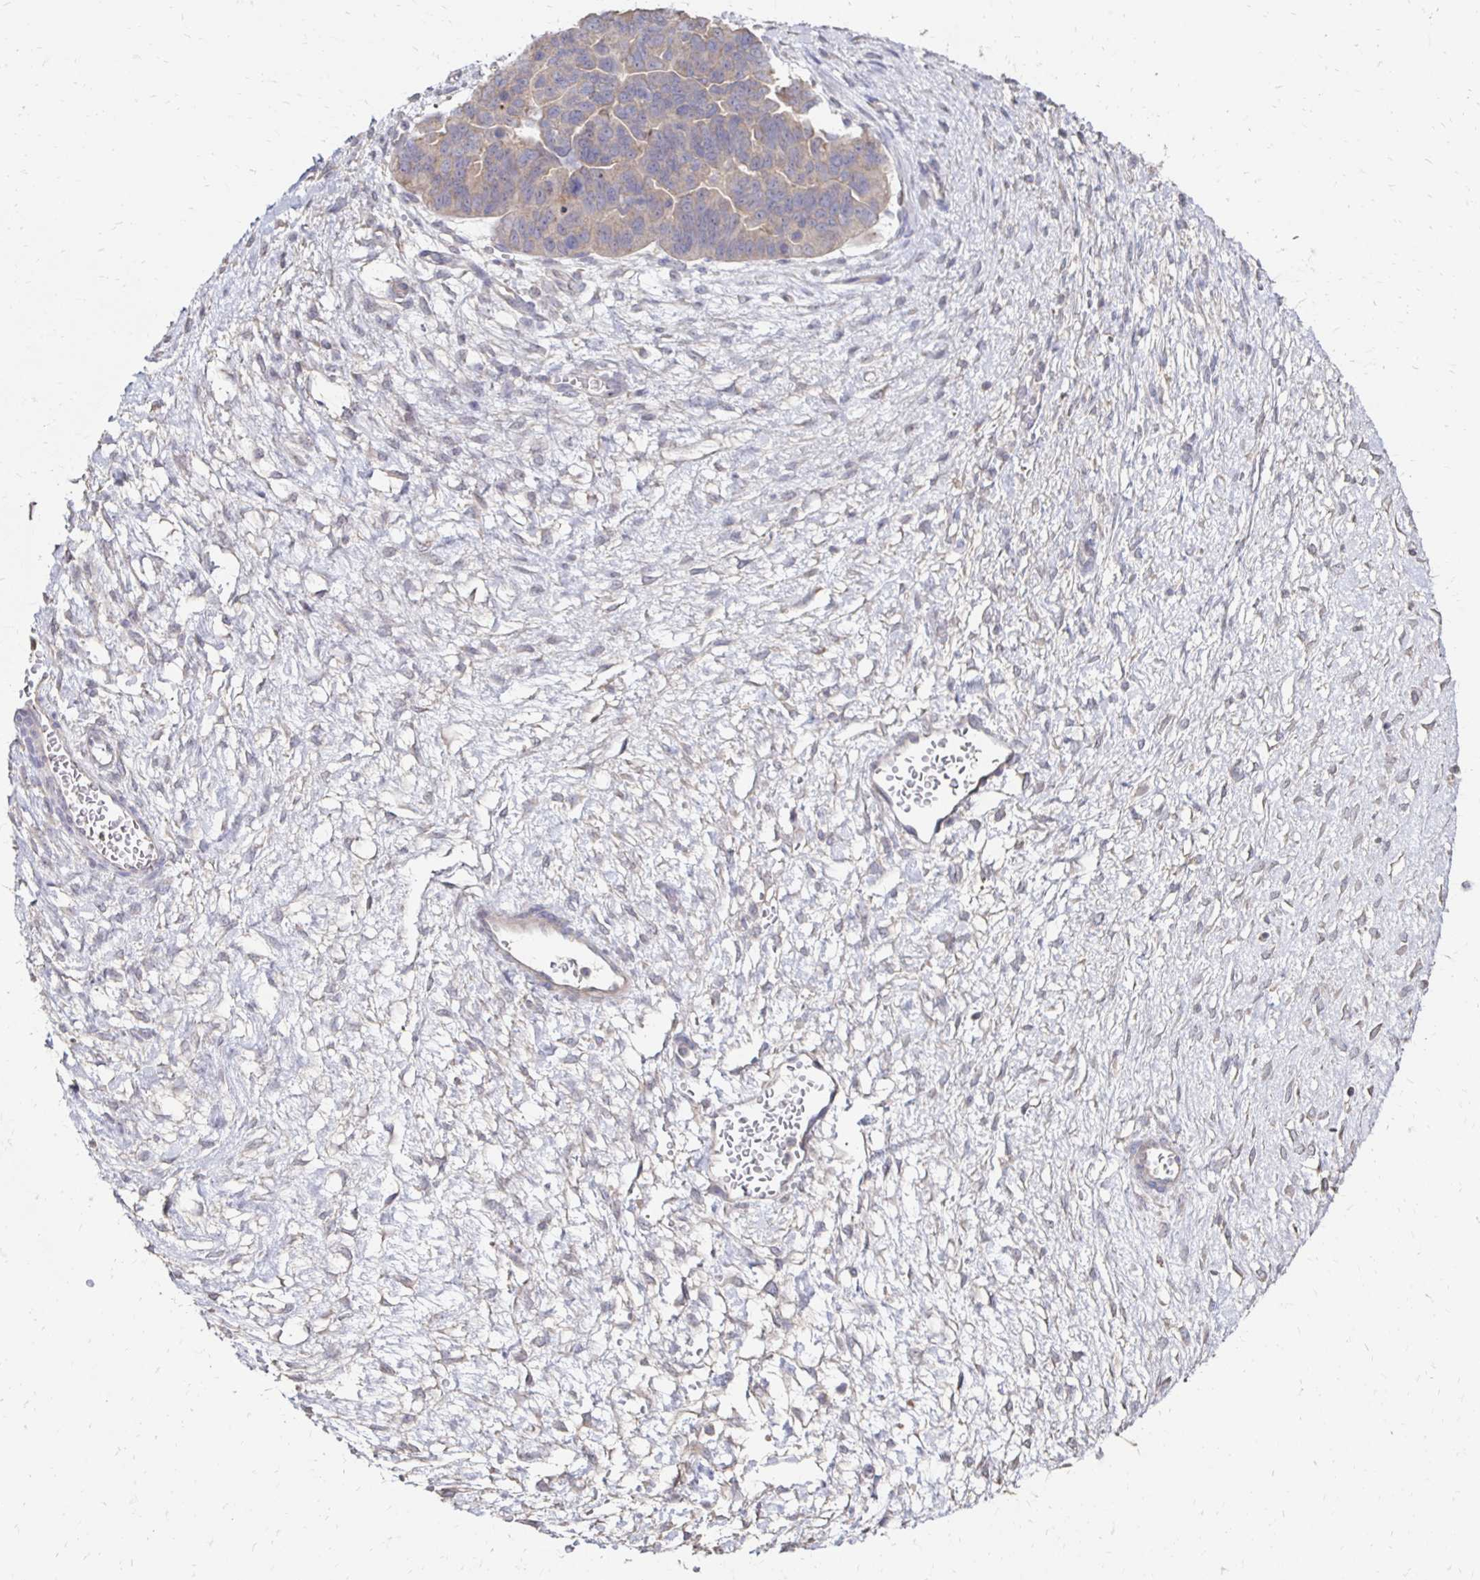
{"staining": {"intensity": "weak", "quantity": "25%-75%", "location": "cytoplasmic/membranous"}, "tissue": "ovarian cancer", "cell_type": "Tumor cells", "image_type": "cancer", "snomed": [{"axis": "morphology", "description": "Cystadenocarcinoma, serous, NOS"}, {"axis": "topography", "description": "Ovary"}], "caption": "High-magnification brightfield microscopy of serous cystadenocarcinoma (ovarian) stained with DAB (3,3'-diaminobenzidine) (brown) and counterstained with hematoxylin (blue). tumor cells exhibit weak cytoplasmic/membranous staining is appreciated in about25%-75% of cells. The staining was performed using DAB (3,3'-diaminobenzidine), with brown indicating positive protein expression. Nuclei are stained blue with hematoxylin.", "gene": "ZNF727", "patient": {"sex": "female", "age": 64}}